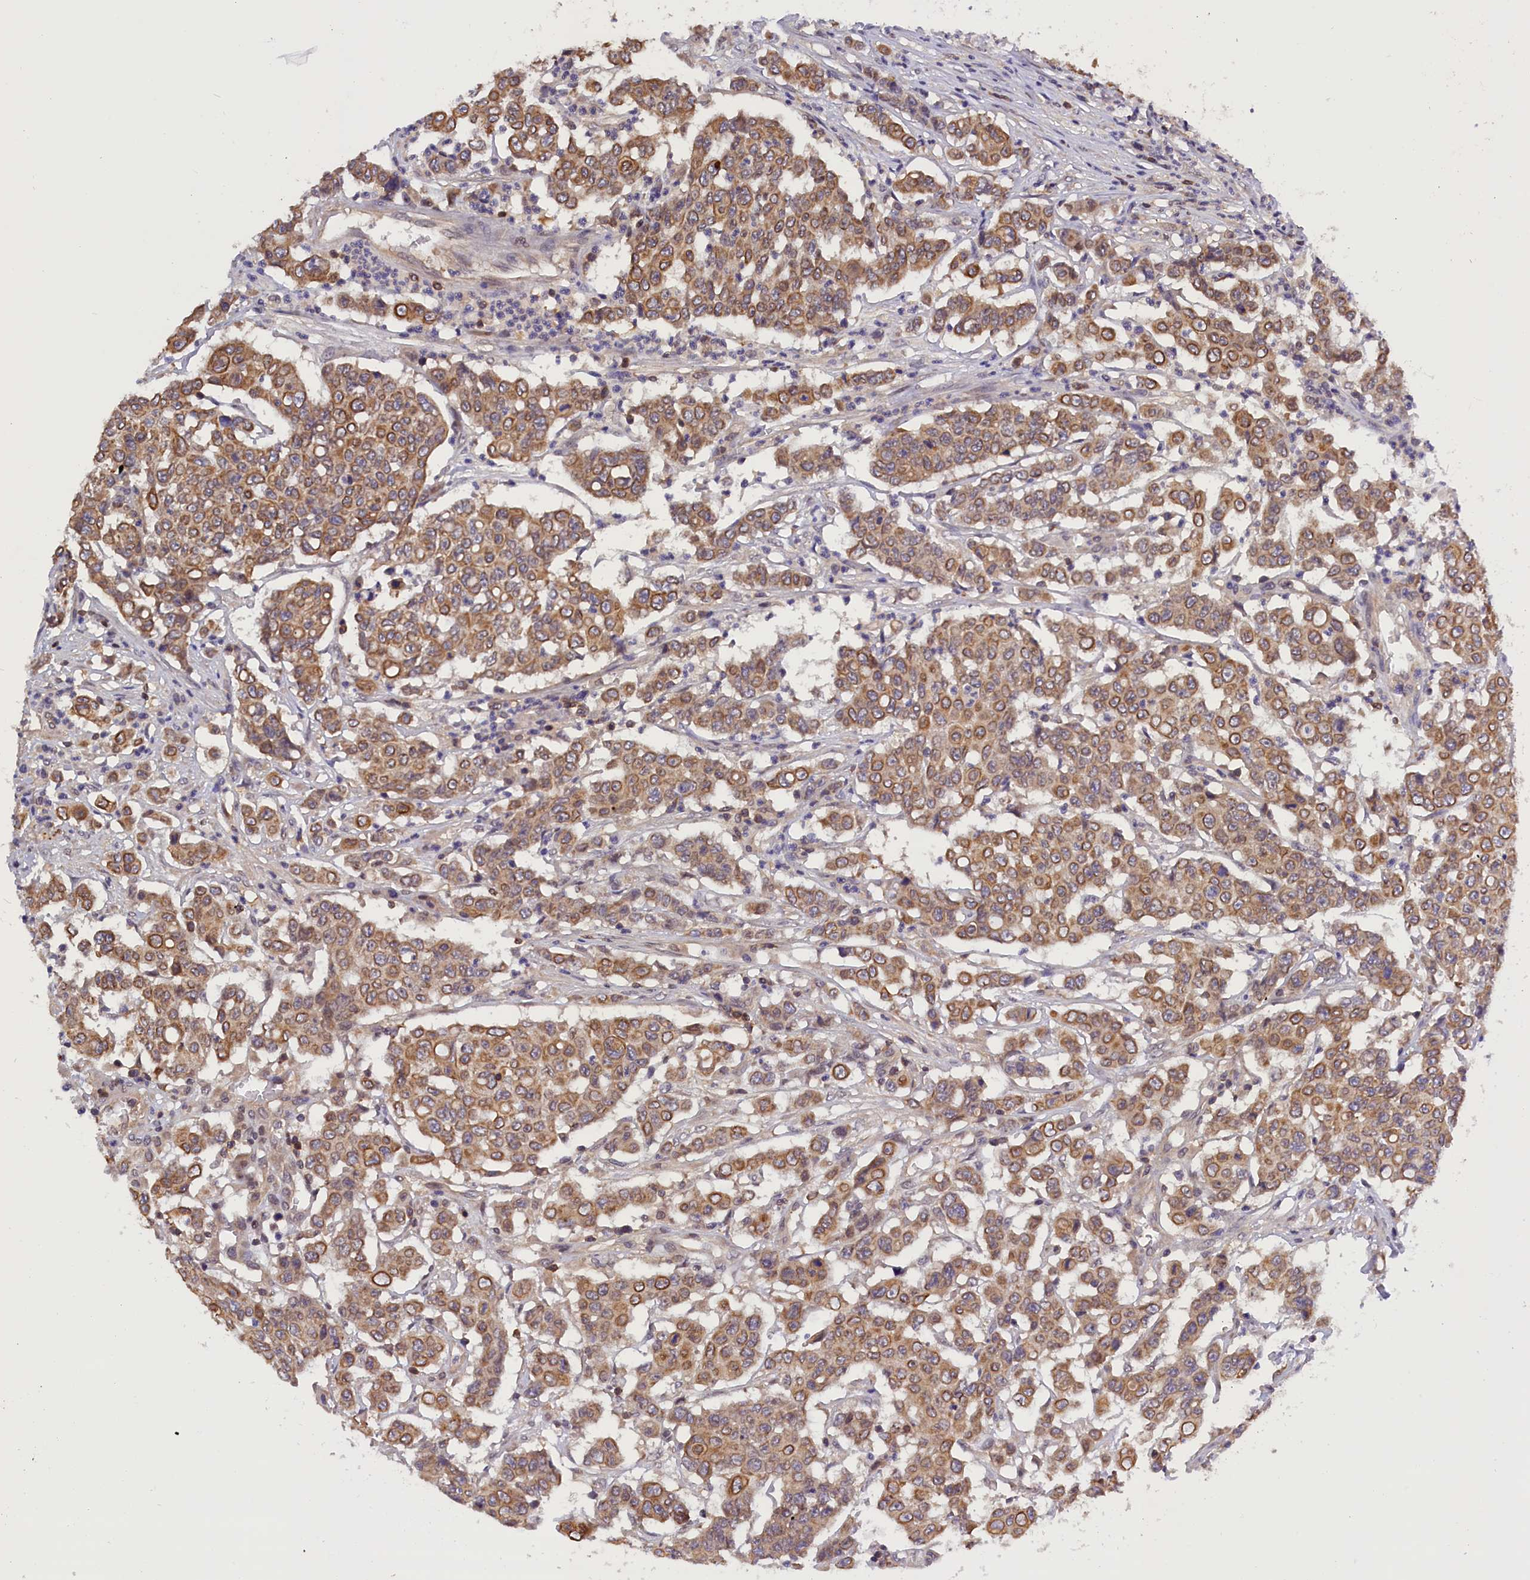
{"staining": {"intensity": "moderate", "quantity": ">75%", "location": "cytoplasmic/membranous"}, "tissue": "colorectal cancer", "cell_type": "Tumor cells", "image_type": "cancer", "snomed": [{"axis": "morphology", "description": "Adenocarcinoma, NOS"}, {"axis": "topography", "description": "Colon"}], "caption": "Colorectal cancer (adenocarcinoma) was stained to show a protein in brown. There is medium levels of moderate cytoplasmic/membranous staining in about >75% of tumor cells.", "gene": "TBCB", "patient": {"sex": "male", "age": 51}}